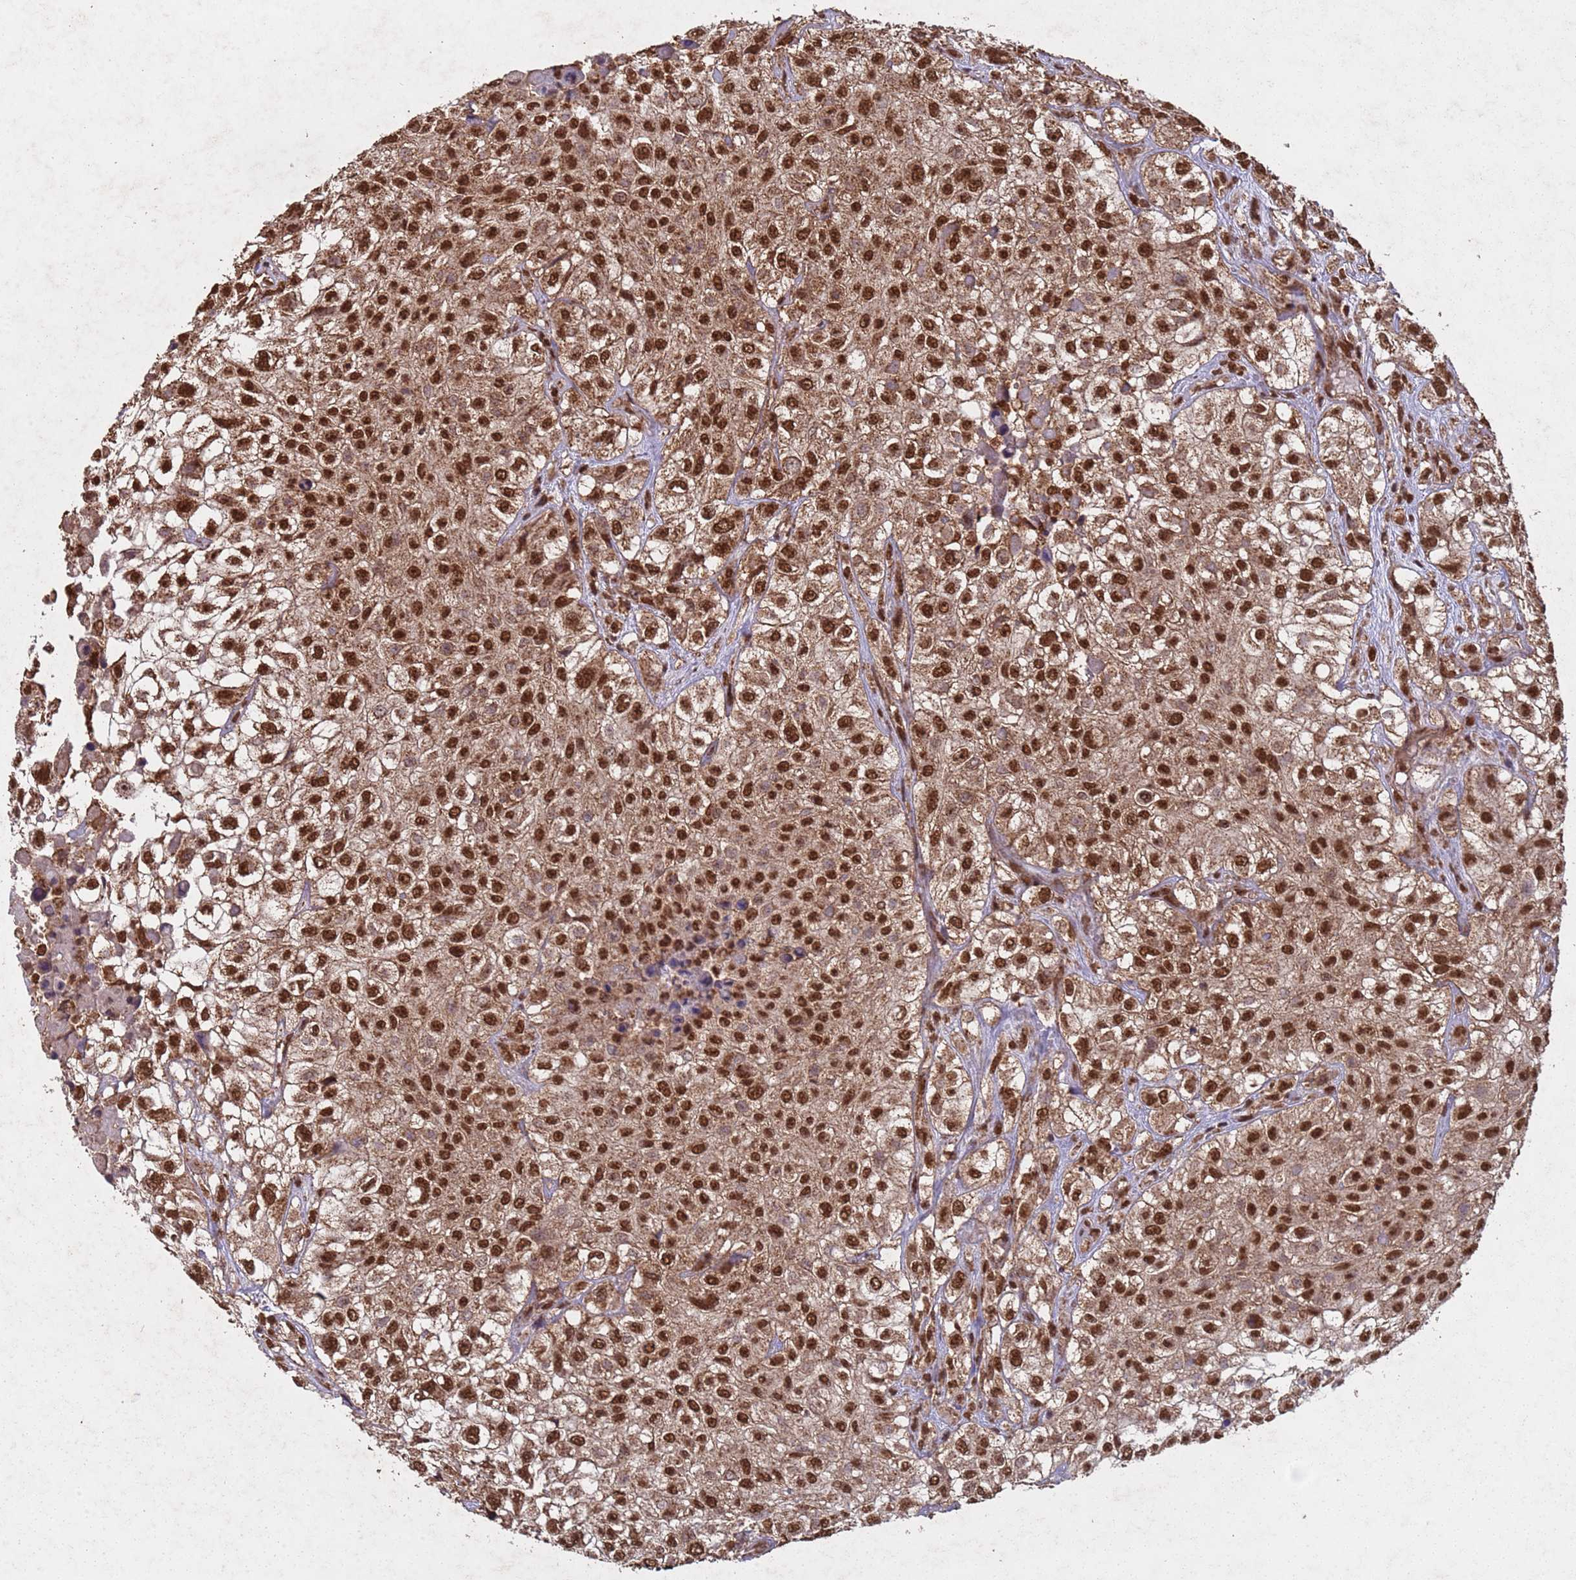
{"staining": {"intensity": "strong", "quantity": ">75%", "location": "cytoplasmic/membranous,nuclear"}, "tissue": "urothelial cancer", "cell_type": "Tumor cells", "image_type": "cancer", "snomed": [{"axis": "morphology", "description": "Urothelial carcinoma, High grade"}, {"axis": "topography", "description": "Urinary bladder"}], "caption": "Urothelial carcinoma (high-grade) stained with DAB (3,3'-diaminobenzidine) immunohistochemistry exhibits high levels of strong cytoplasmic/membranous and nuclear positivity in about >75% of tumor cells. The staining was performed using DAB (3,3'-diaminobenzidine) to visualize the protein expression in brown, while the nuclei were stained in blue with hematoxylin (Magnification: 20x).", "gene": "HDAC10", "patient": {"sex": "male", "age": 56}}